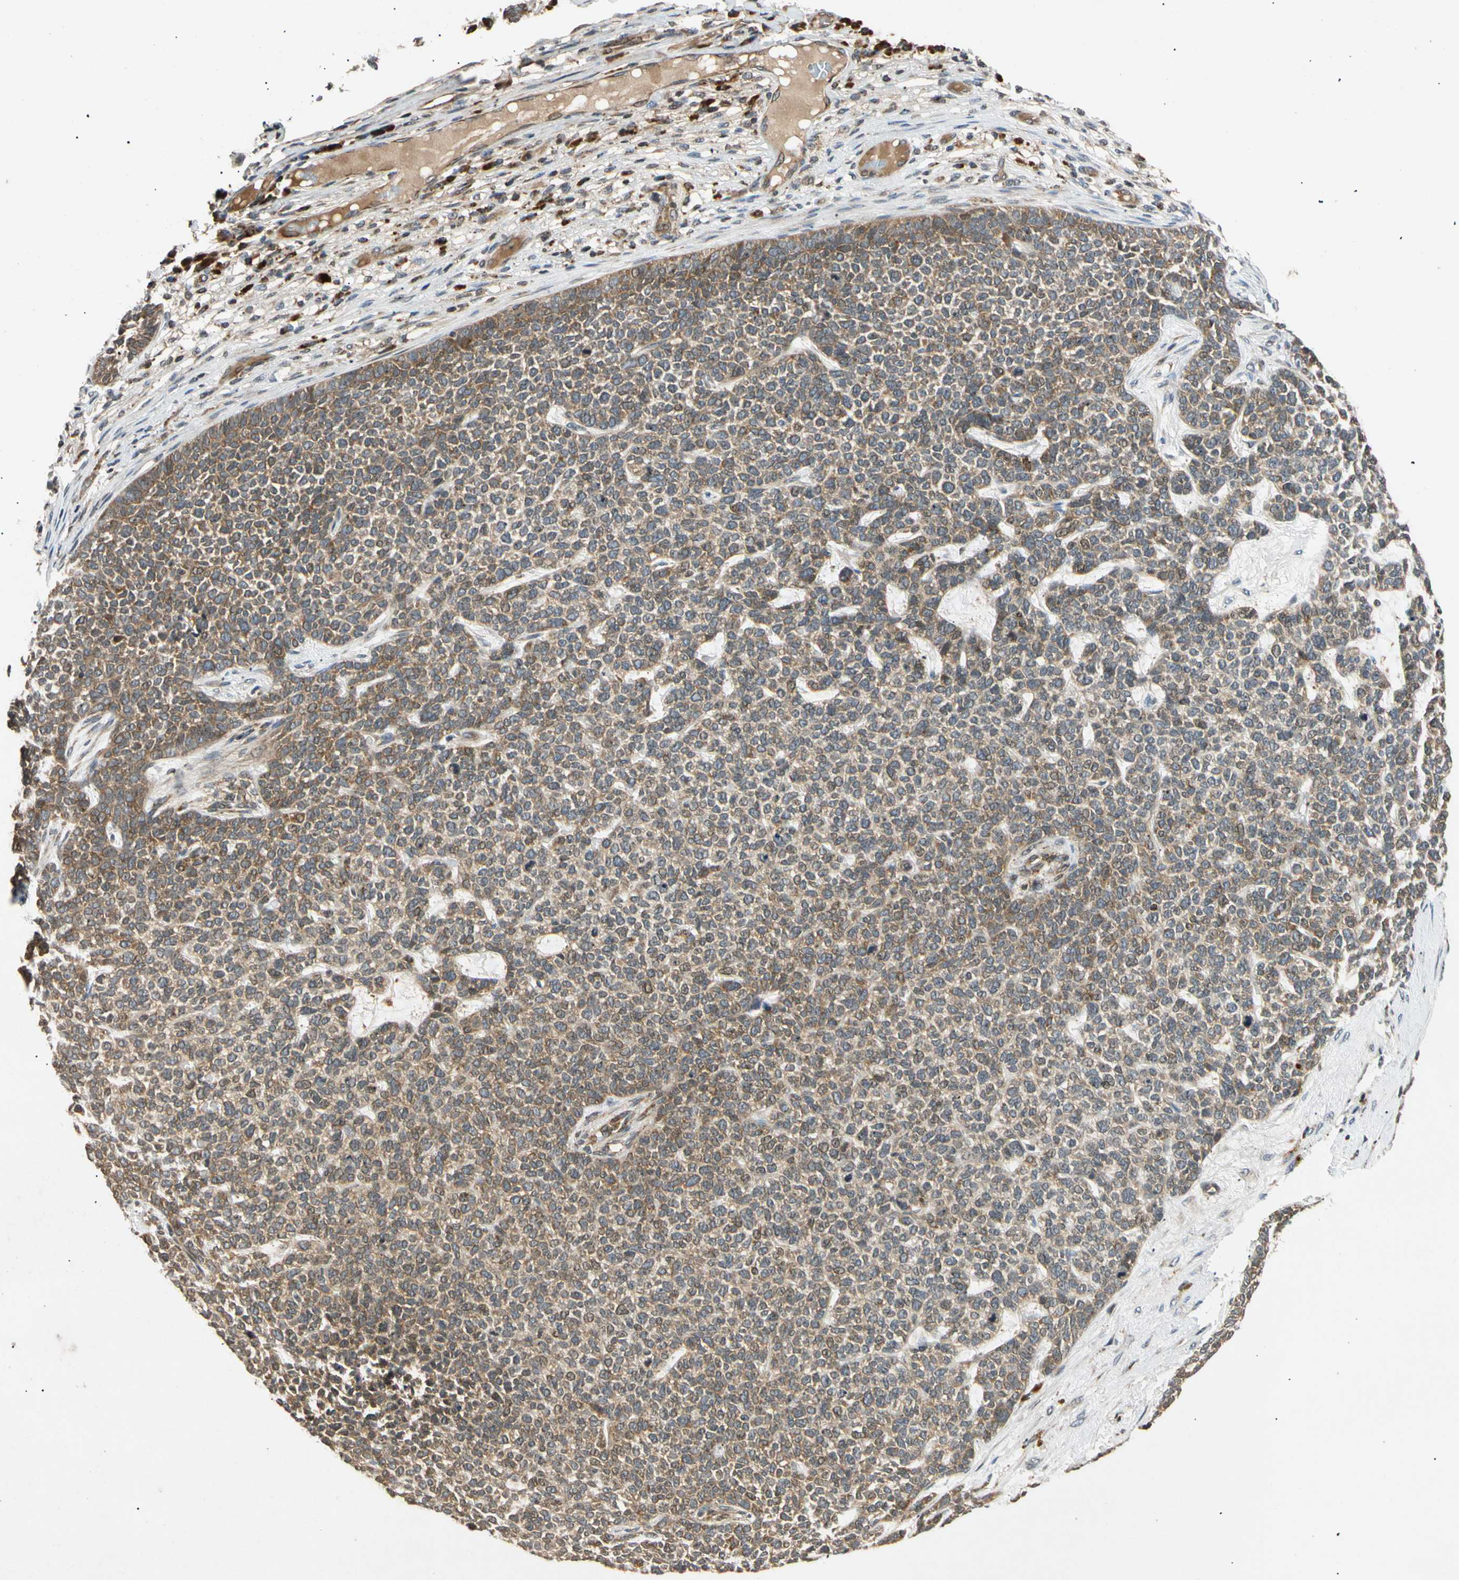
{"staining": {"intensity": "moderate", "quantity": ">75%", "location": "cytoplasmic/membranous"}, "tissue": "skin cancer", "cell_type": "Tumor cells", "image_type": "cancer", "snomed": [{"axis": "morphology", "description": "Basal cell carcinoma"}, {"axis": "topography", "description": "Skin"}], "caption": "Protein expression analysis of human basal cell carcinoma (skin) reveals moderate cytoplasmic/membranous staining in approximately >75% of tumor cells.", "gene": "MRPS22", "patient": {"sex": "female", "age": 84}}